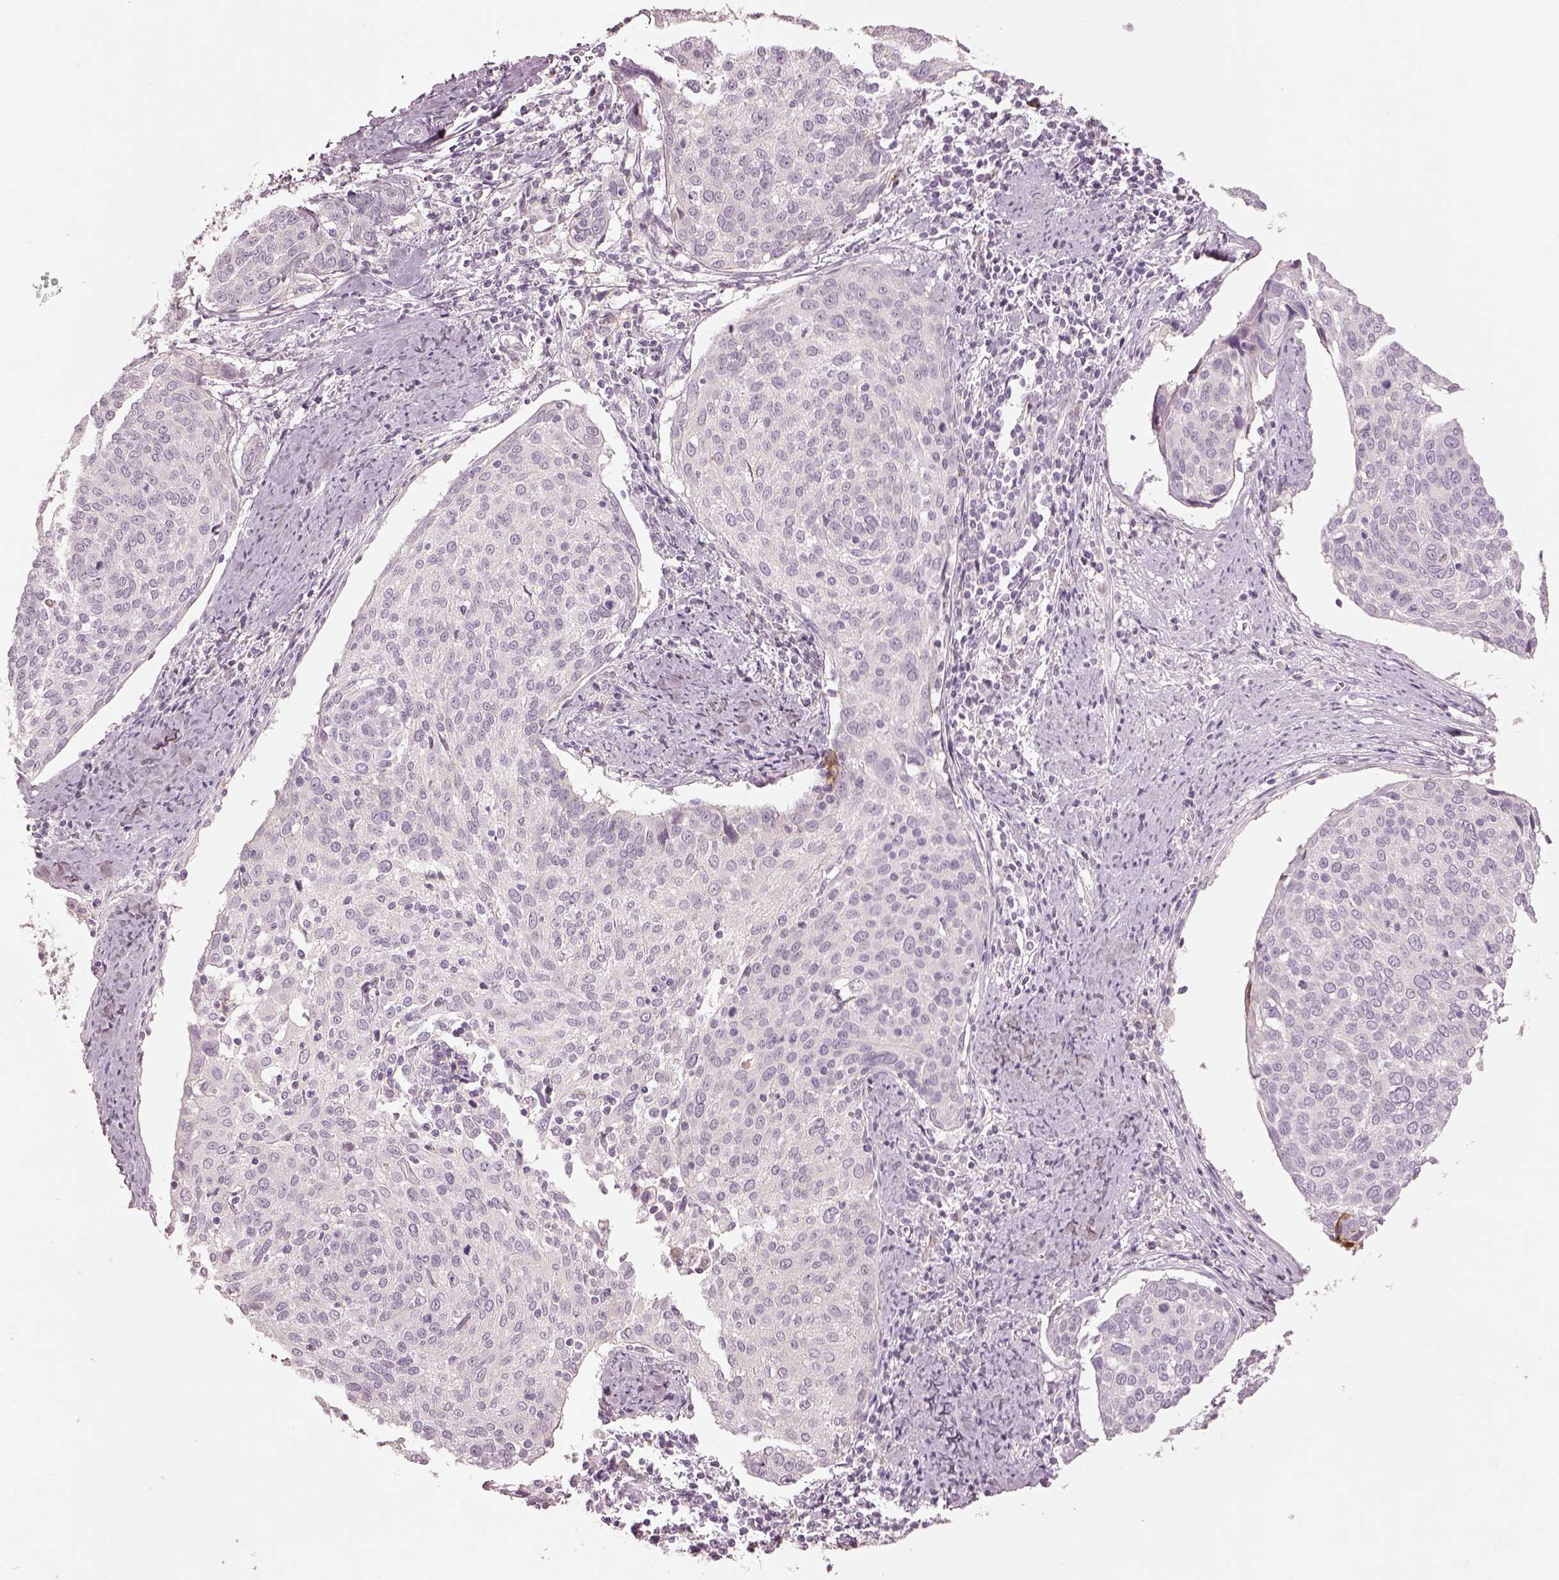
{"staining": {"intensity": "negative", "quantity": "none", "location": "none"}, "tissue": "cervical cancer", "cell_type": "Tumor cells", "image_type": "cancer", "snomed": [{"axis": "morphology", "description": "Squamous cell carcinoma, NOS"}, {"axis": "topography", "description": "Cervix"}], "caption": "Immunohistochemistry image of neoplastic tissue: human cervical squamous cell carcinoma stained with DAB reveals no significant protein positivity in tumor cells.", "gene": "SPATA6L", "patient": {"sex": "female", "age": 39}}